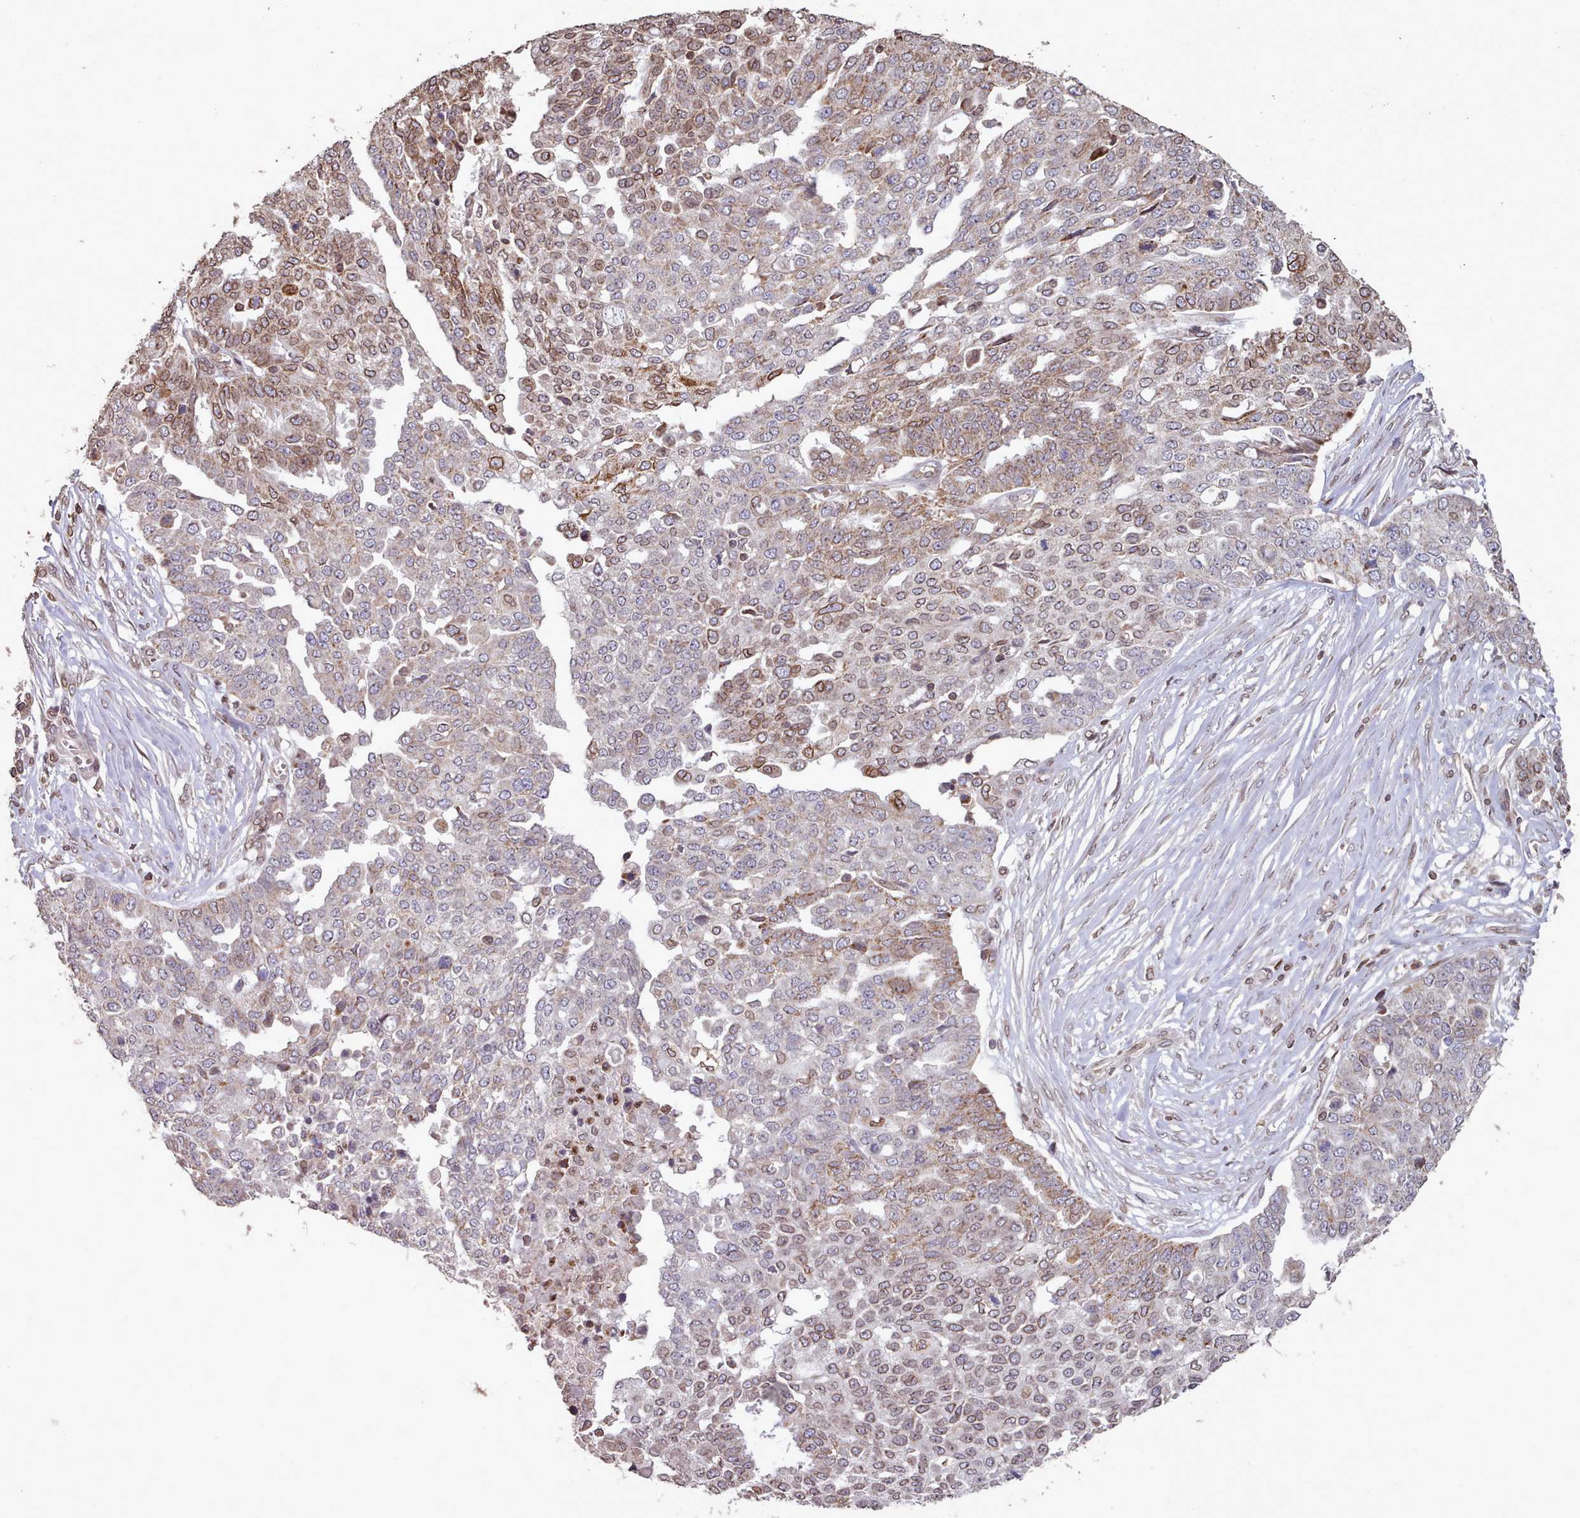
{"staining": {"intensity": "moderate", "quantity": ">75%", "location": "cytoplasmic/membranous"}, "tissue": "ovarian cancer", "cell_type": "Tumor cells", "image_type": "cancer", "snomed": [{"axis": "morphology", "description": "Cystadenocarcinoma, serous, NOS"}, {"axis": "topography", "description": "Soft tissue"}, {"axis": "topography", "description": "Ovary"}], "caption": "Immunohistochemistry photomicrograph of neoplastic tissue: human ovarian cancer stained using IHC demonstrates medium levels of moderate protein expression localized specifically in the cytoplasmic/membranous of tumor cells, appearing as a cytoplasmic/membranous brown color.", "gene": "TOR1AIP1", "patient": {"sex": "female", "age": 57}}